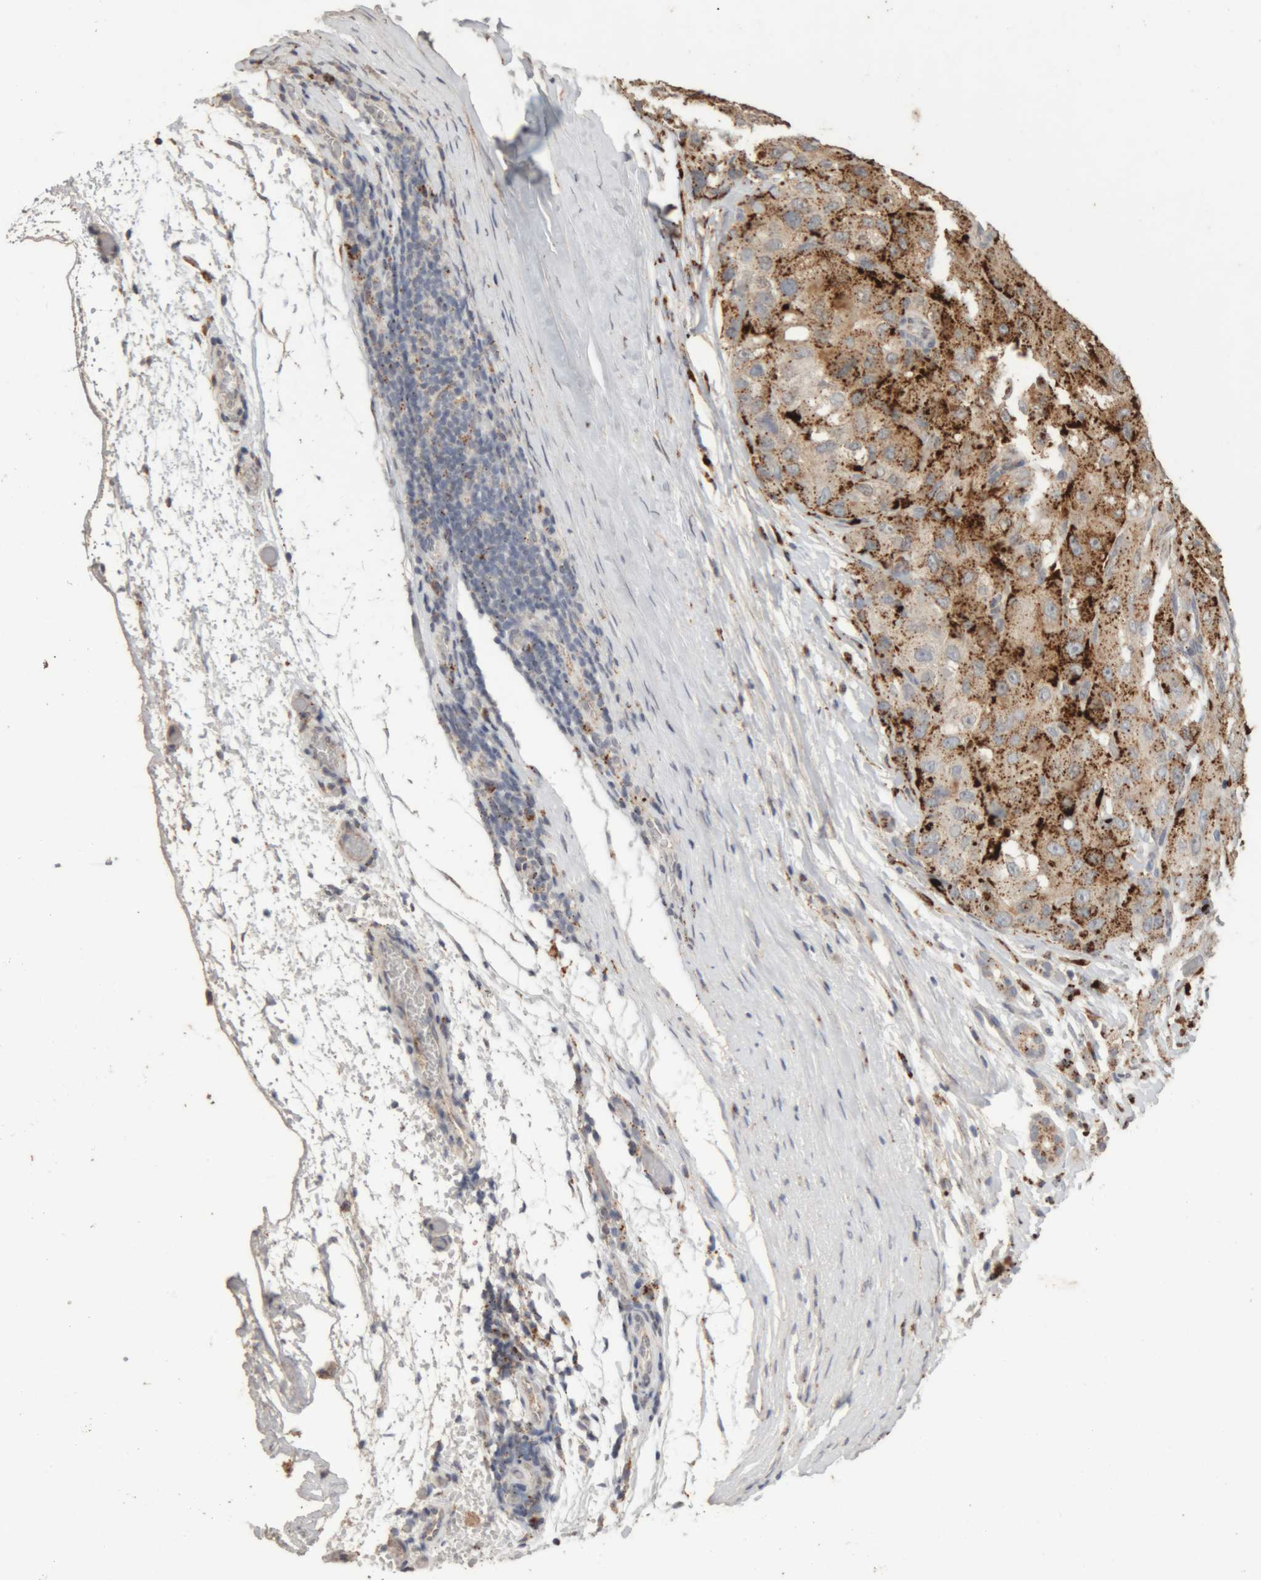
{"staining": {"intensity": "strong", "quantity": ">75%", "location": "cytoplasmic/membranous"}, "tissue": "liver cancer", "cell_type": "Tumor cells", "image_type": "cancer", "snomed": [{"axis": "morphology", "description": "Carcinoma, Hepatocellular, NOS"}, {"axis": "topography", "description": "Liver"}], "caption": "Hepatocellular carcinoma (liver) was stained to show a protein in brown. There is high levels of strong cytoplasmic/membranous positivity in about >75% of tumor cells.", "gene": "ARSA", "patient": {"sex": "male", "age": 80}}